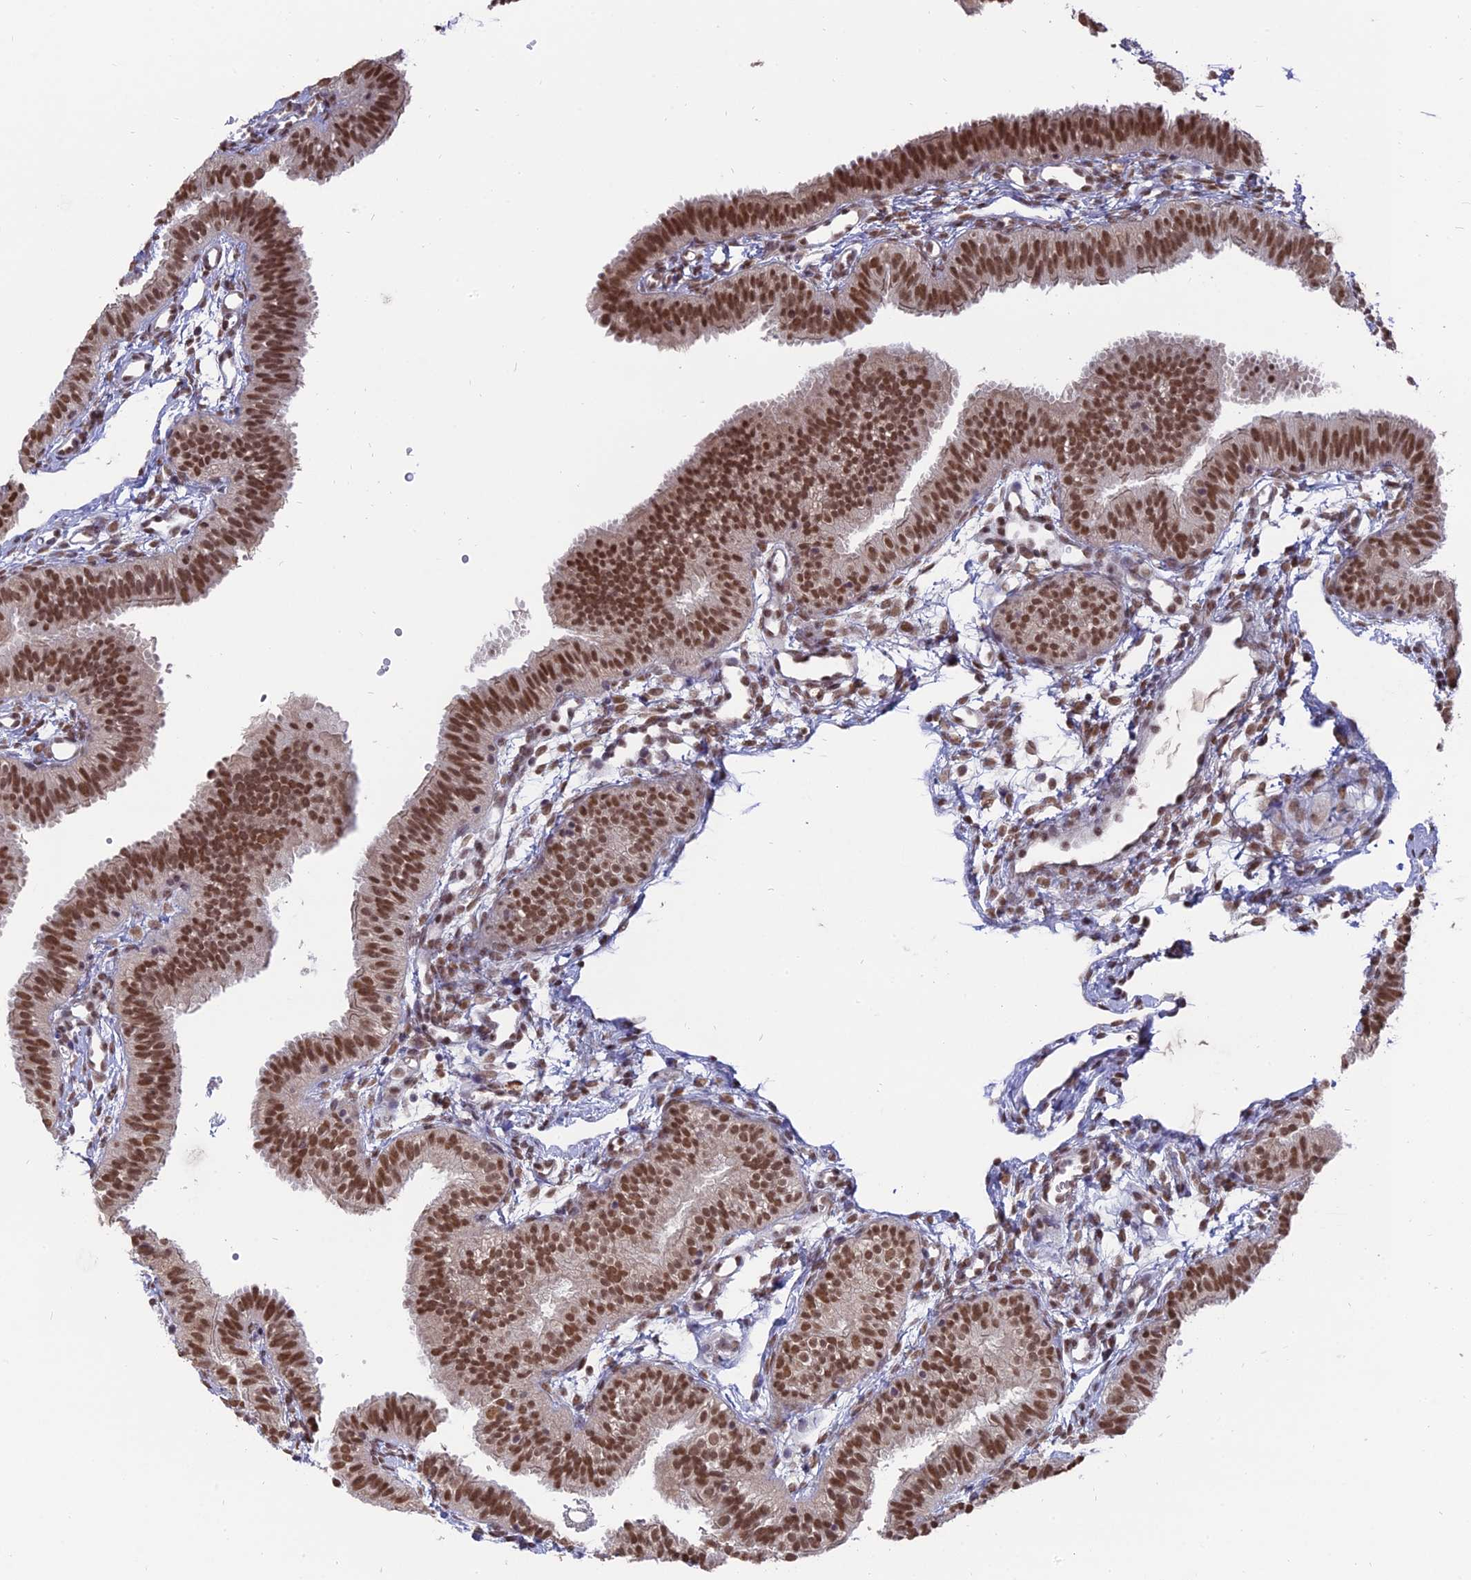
{"staining": {"intensity": "strong", "quantity": ">75%", "location": "nuclear"}, "tissue": "fallopian tube", "cell_type": "Glandular cells", "image_type": "normal", "snomed": [{"axis": "morphology", "description": "Normal tissue, NOS"}, {"axis": "topography", "description": "Fallopian tube"}], "caption": "High-power microscopy captured an immunohistochemistry photomicrograph of benign fallopian tube, revealing strong nuclear positivity in approximately >75% of glandular cells.", "gene": "NR1H3", "patient": {"sex": "female", "age": 35}}